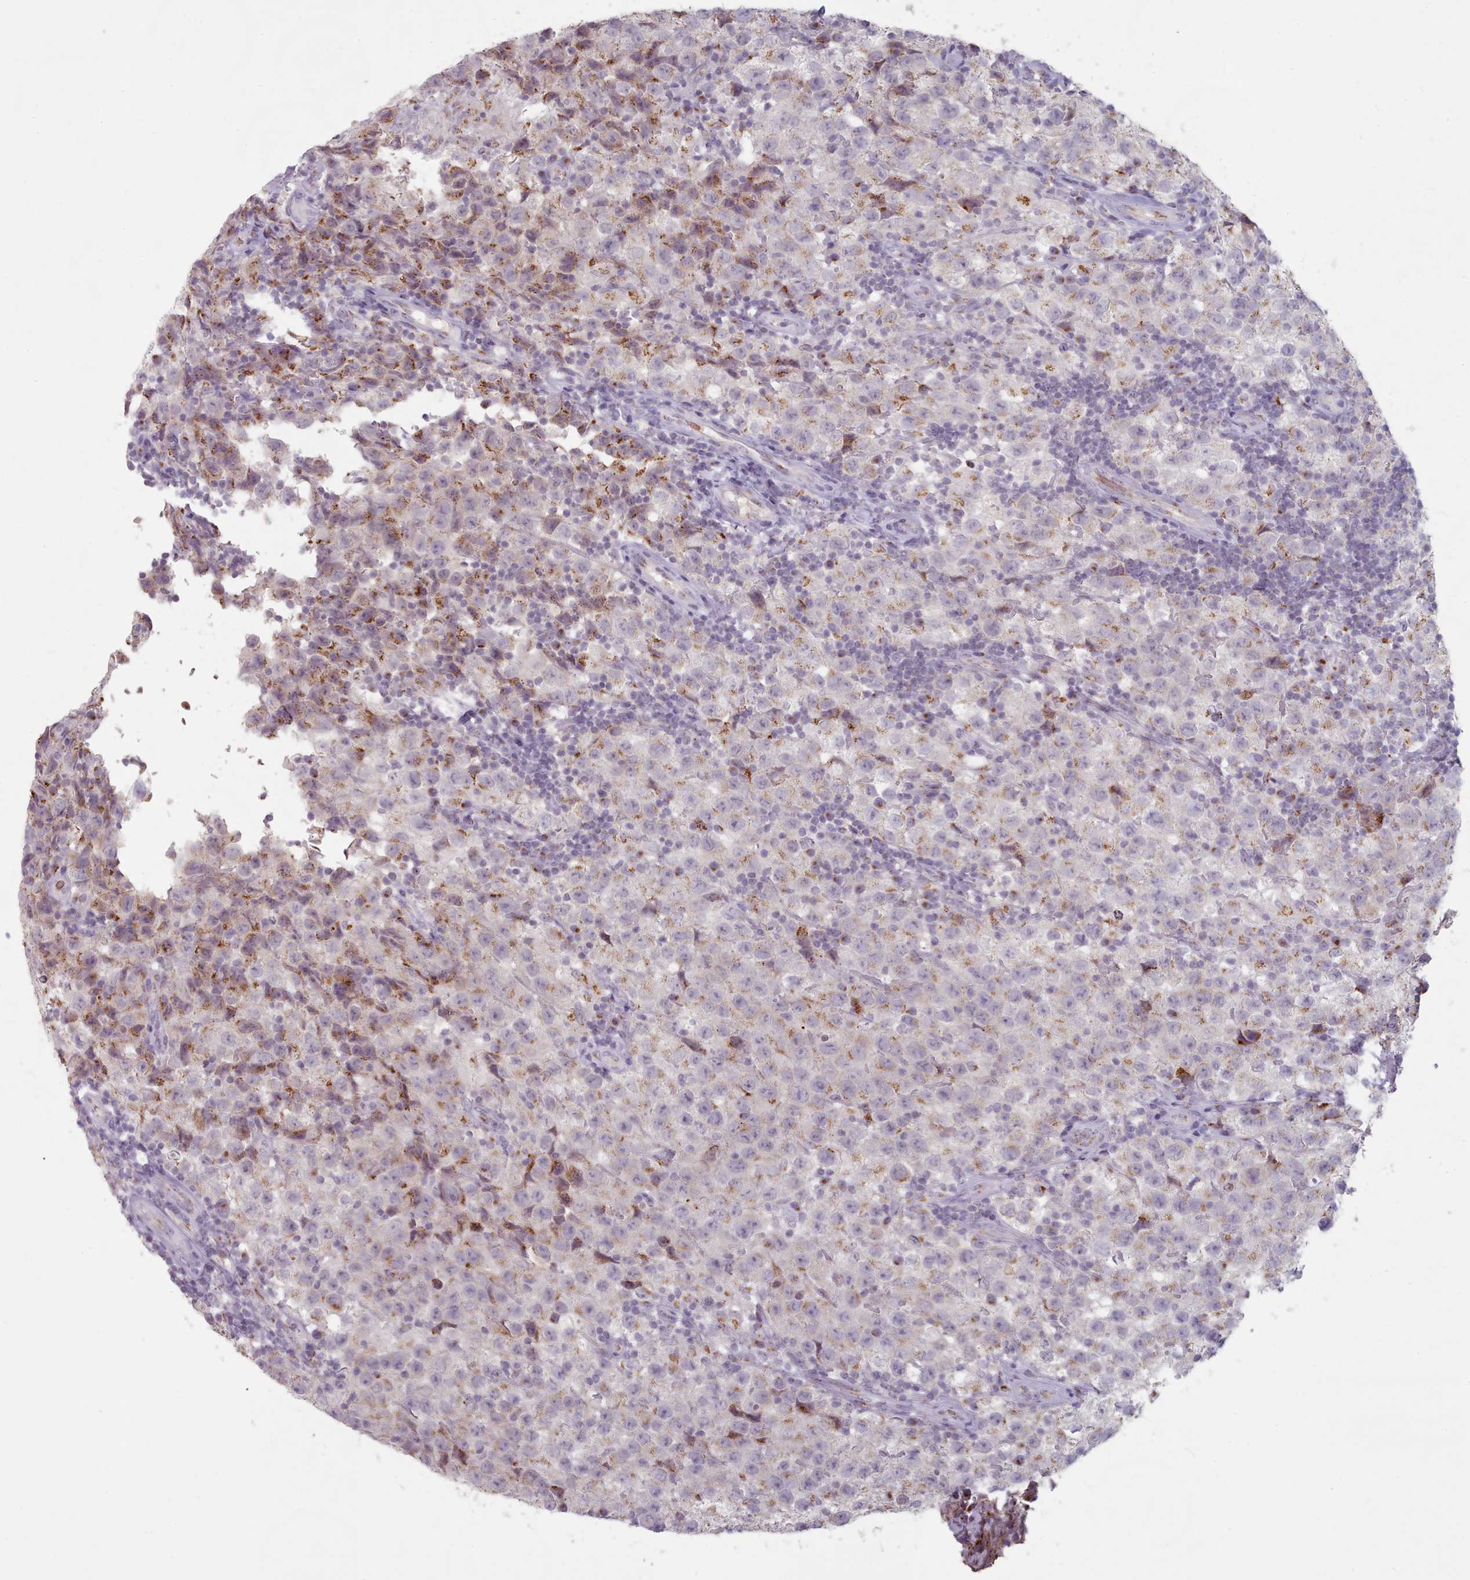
{"staining": {"intensity": "moderate", "quantity": "25%-75%", "location": "cytoplasmic/membranous"}, "tissue": "testis cancer", "cell_type": "Tumor cells", "image_type": "cancer", "snomed": [{"axis": "morphology", "description": "Seminoma, NOS"}, {"axis": "morphology", "description": "Carcinoma, Embryonal, NOS"}, {"axis": "topography", "description": "Testis"}], "caption": "Immunohistochemical staining of seminoma (testis) demonstrates moderate cytoplasmic/membranous protein expression in about 25%-75% of tumor cells.", "gene": "MAN1B1", "patient": {"sex": "male", "age": 41}}